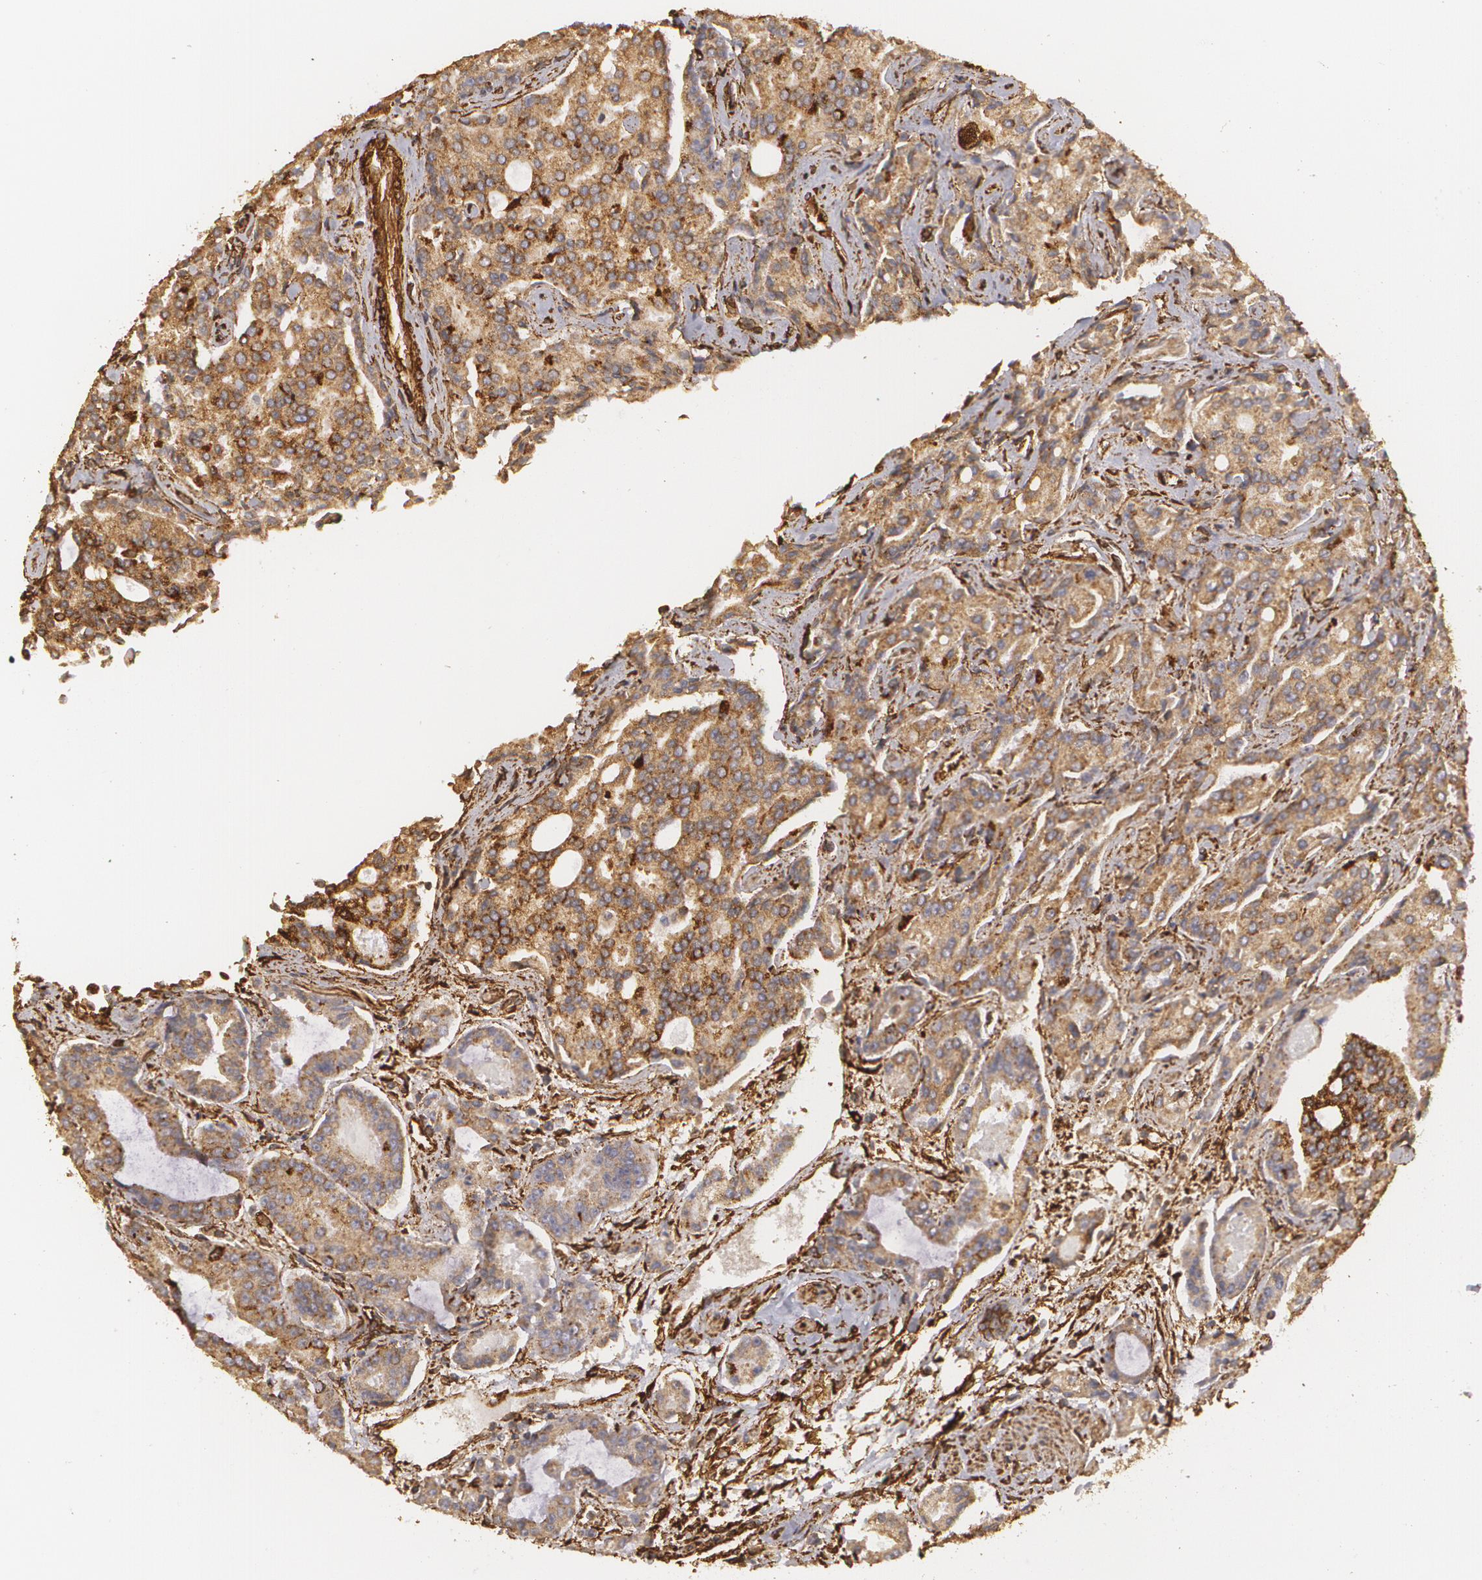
{"staining": {"intensity": "moderate", "quantity": ">75%", "location": "cytoplasmic/membranous"}, "tissue": "prostate cancer", "cell_type": "Tumor cells", "image_type": "cancer", "snomed": [{"axis": "morphology", "description": "Adenocarcinoma, Medium grade"}, {"axis": "topography", "description": "Prostate"}], "caption": "Immunohistochemical staining of human prostate cancer (medium-grade adenocarcinoma) exhibits moderate cytoplasmic/membranous protein staining in about >75% of tumor cells.", "gene": "CYB5R3", "patient": {"sex": "male", "age": 72}}